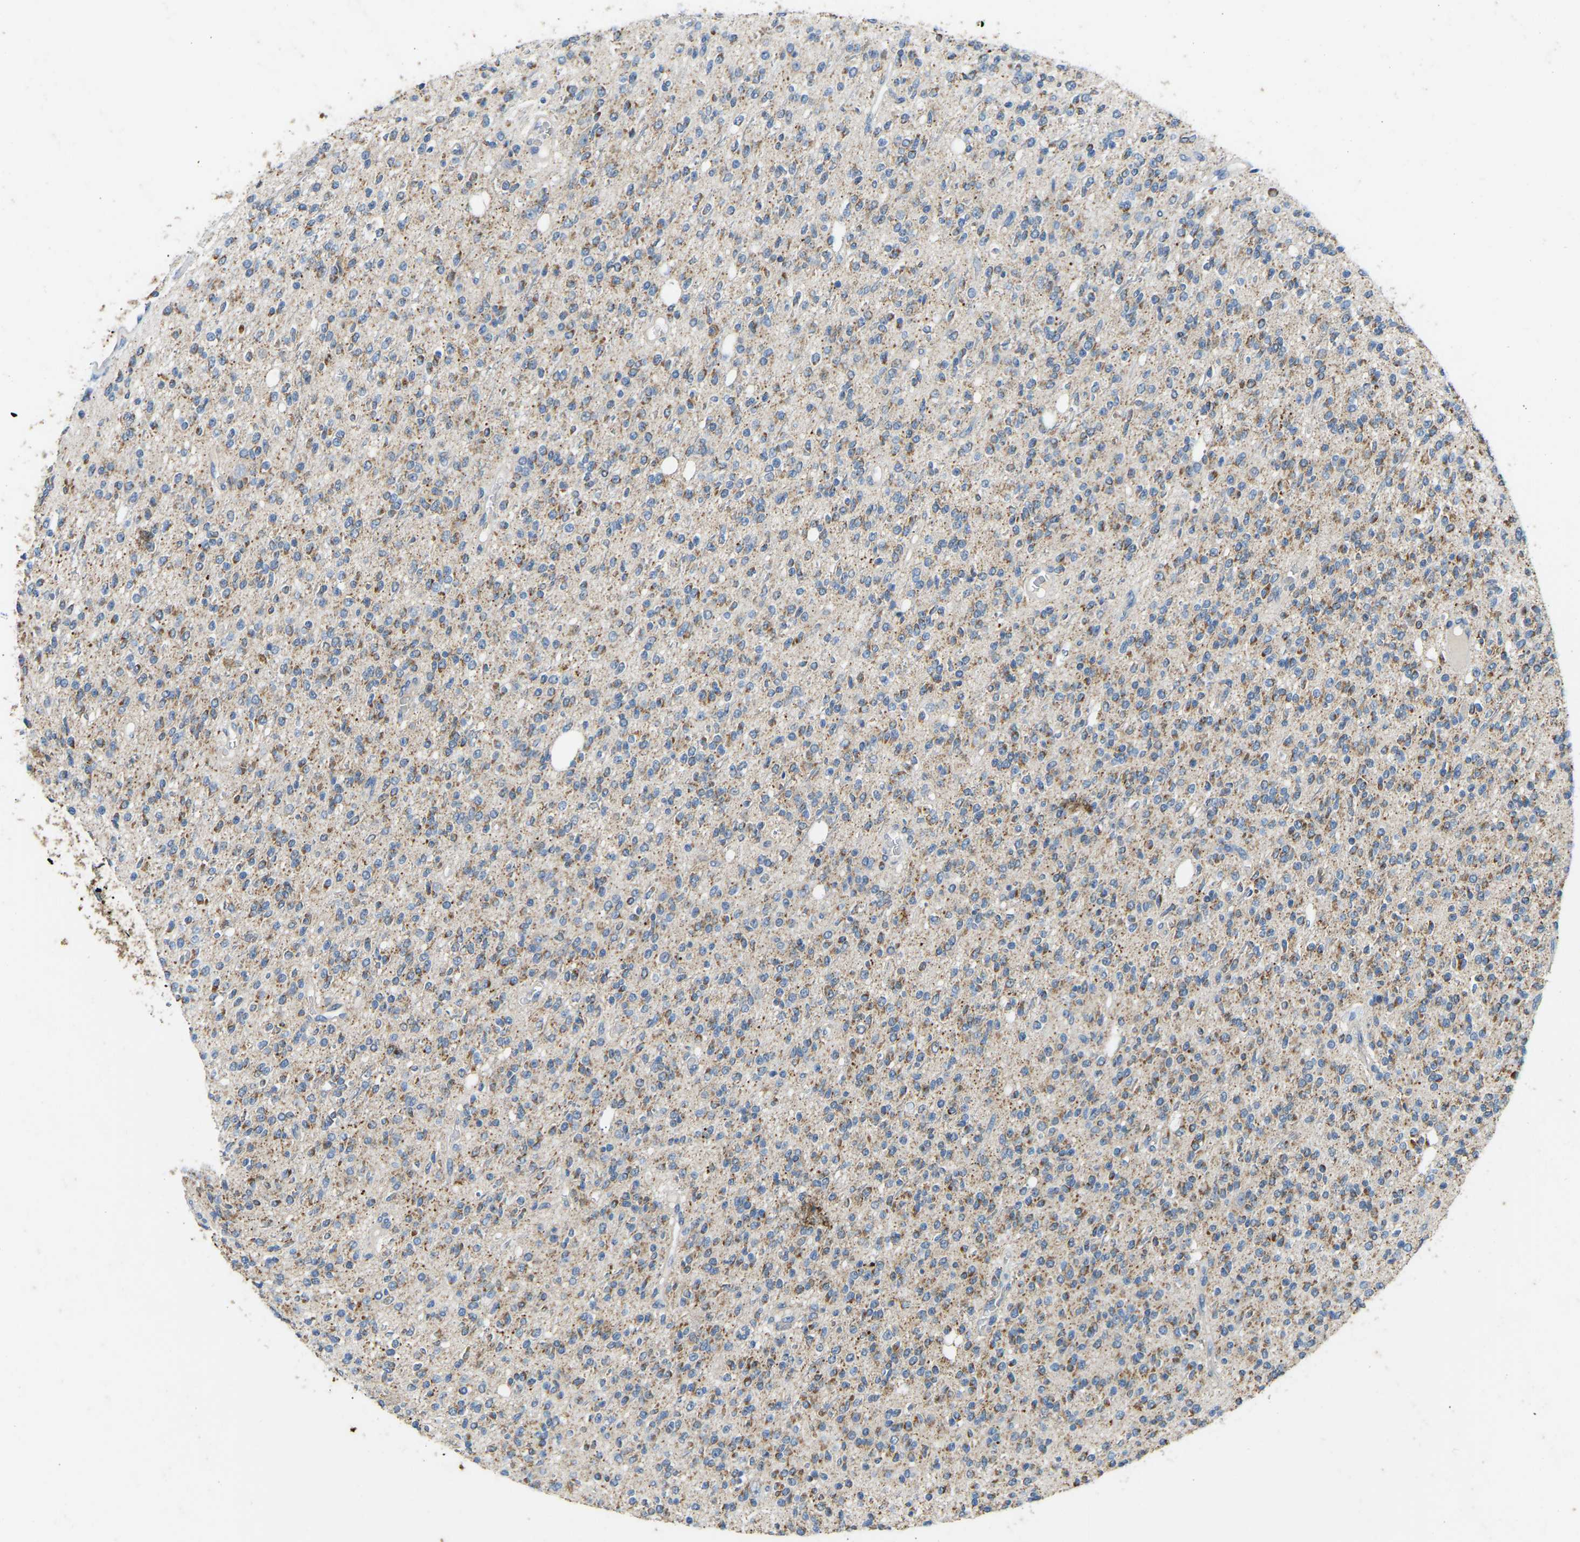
{"staining": {"intensity": "moderate", "quantity": "25%-75%", "location": "cytoplasmic/membranous"}, "tissue": "glioma", "cell_type": "Tumor cells", "image_type": "cancer", "snomed": [{"axis": "morphology", "description": "Glioma, malignant, High grade"}, {"axis": "topography", "description": "Brain"}], "caption": "Protein staining reveals moderate cytoplasmic/membranous staining in approximately 25%-75% of tumor cells in high-grade glioma (malignant).", "gene": "ZNF200", "patient": {"sex": "male", "age": 34}}